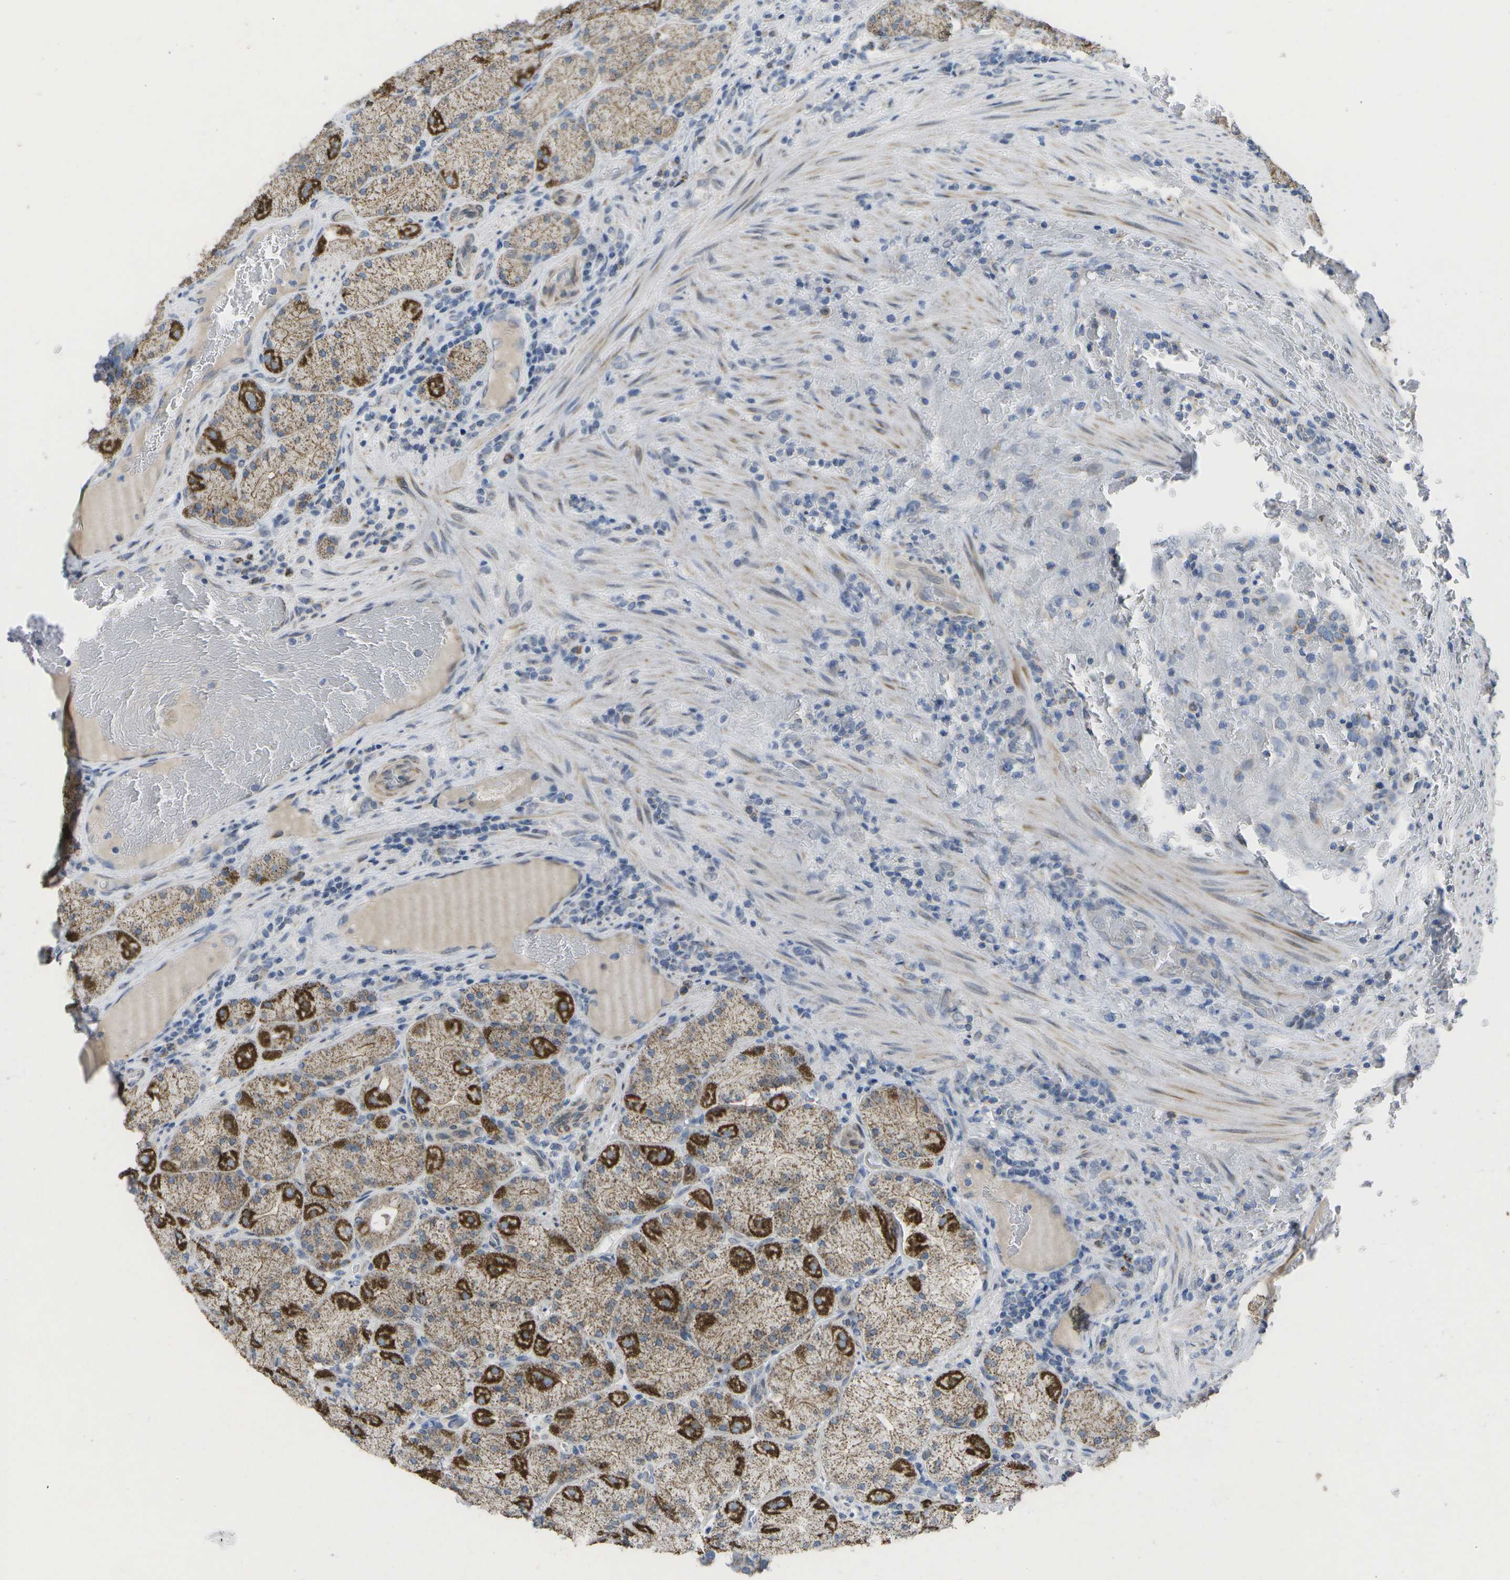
{"staining": {"intensity": "strong", "quantity": "25%-75%", "location": "cytoplasmic/membranous"}, "tissue": "stomach", "cell_type": "Glandular cells", "image_type": "normal", "snomed": [{"axis": "morphology", "description": "Normal tissue, NOS"}, {"axis": "morphology", "description": "Carcinoid, malignant, NOS"}, {"axis": "topography", "description": "Stomach, upper"}], "caption": "The histopathology image displays immunohistochemical staining of normal stomach. There is strong cytoplasmic/membranous expression is identified in approximately 25%-75% of glandular cells. The staining is performed using DAB (3,3'-diaminobenzidine) brown chromogen to label protein expression. The nuclei are counter-stained blue using hematoxylin.", "gene": "TMEM223", "patient": {"sex": "male", "age": 39}}